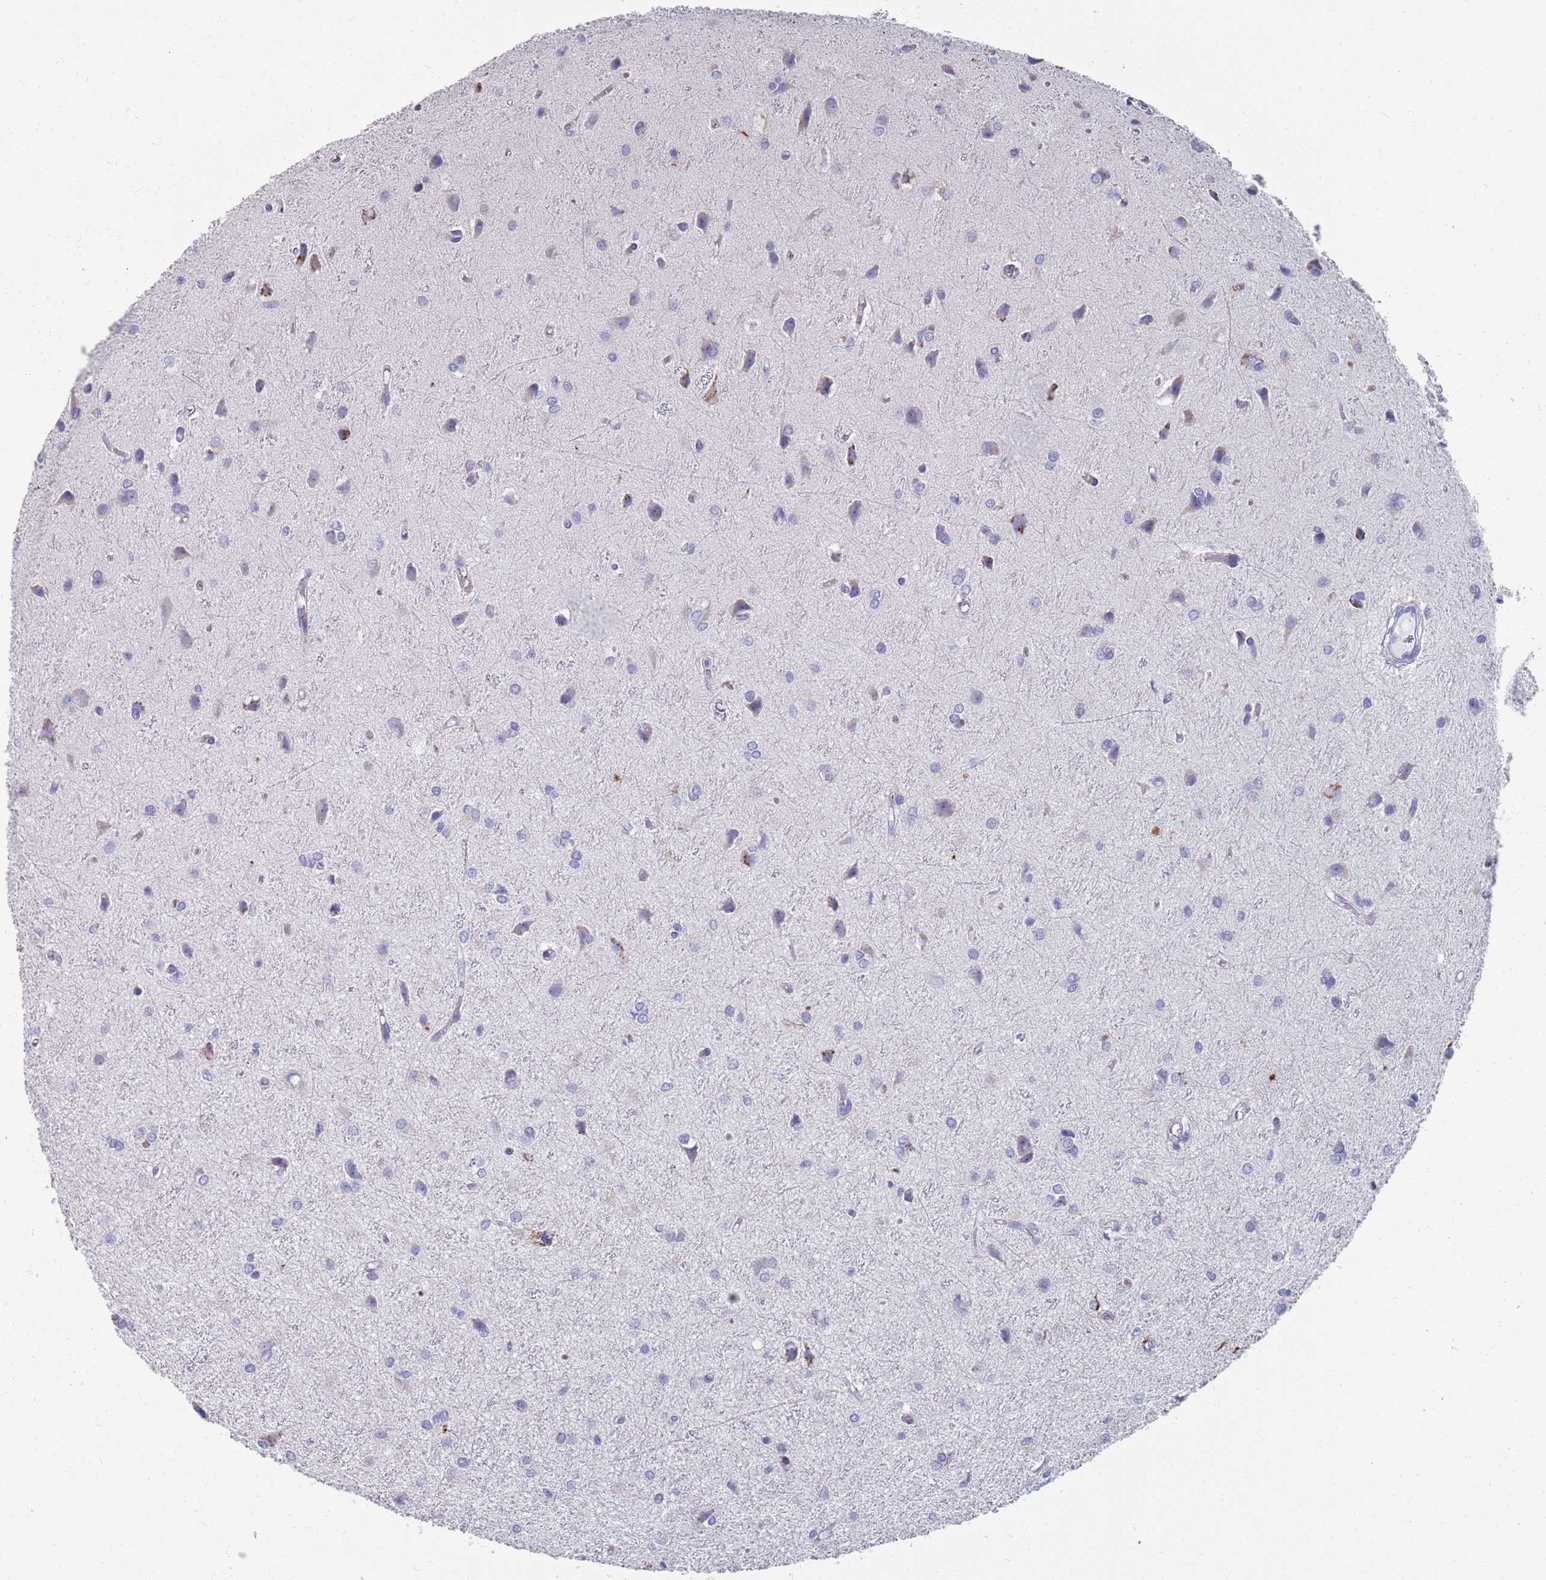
{"staining": {"intensity": "negative", "quantity": "none", "location": "none"}, "tissue": "glioma", "cell_type": "Tumor cells", "image_type": "cancer", "snomed": [{"axis": "morphology", "description": "Glioma, malignant, High grade"}, {"axis": "topography", "description": "Brain"}], "caption": "Tumor cells show no significant protein staining in malignant glioma (high-grade). Nuclei are stained in blue.", "gene": "PLOD1", "patient": {"sex": "female", "age": 50}}